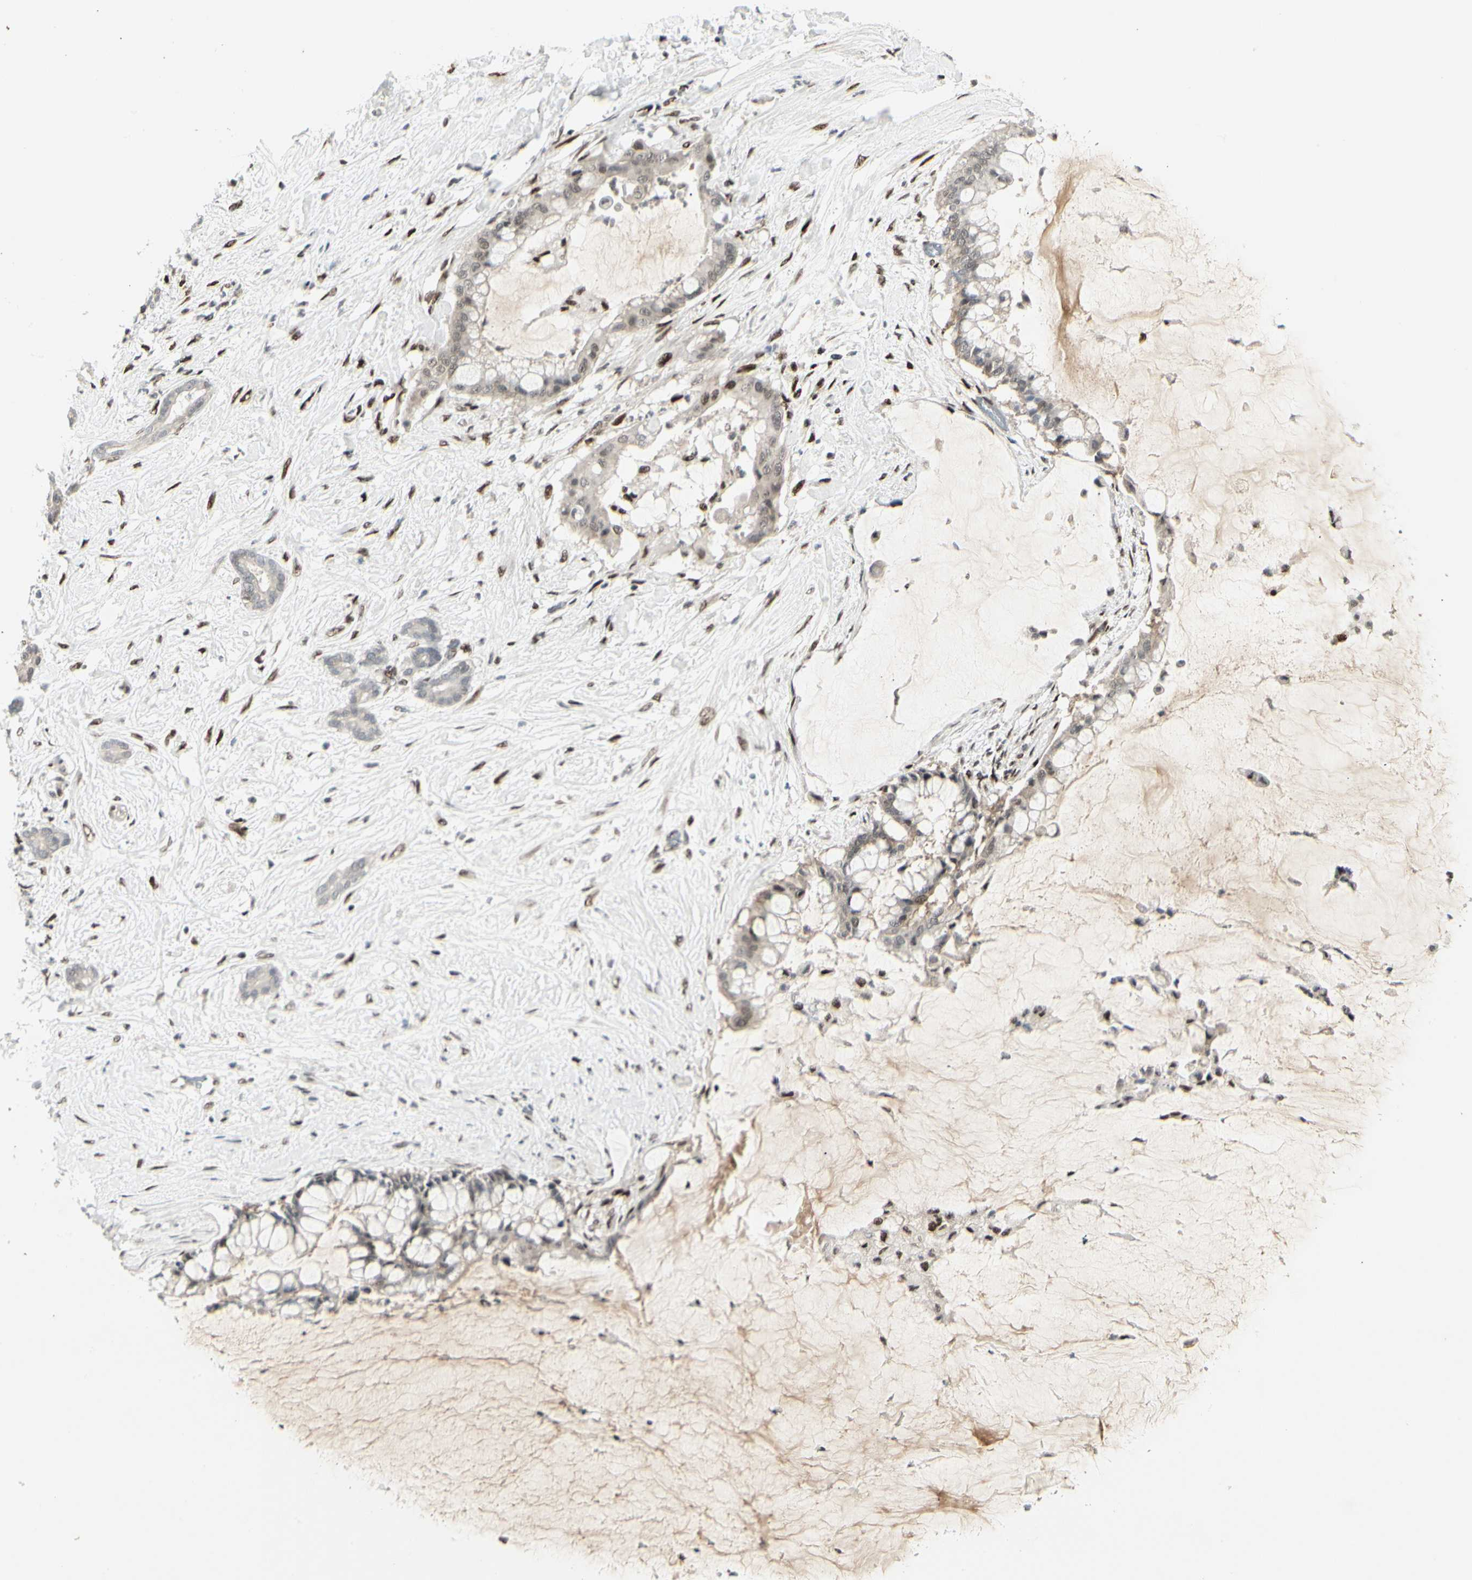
{"staining": {"intensity": "weak", "quantity": "<25%", "location": "nuclear"}, "tissue": "pancreatic cancer", "cell_type": "Tumor cells", "image_type": "cancer", "snomed": [{"axis": "morphology", "description": "Adenocarcinoma, NOS"}, {"axis": "topography", "description": "Pancreas"}], "caption": "Tumor cells are negative for protein expression in human pancreatic cancer (adenocarcinoma).", "gene": "FOXJ2", "patient": {"sex": "male", "age": 41}}